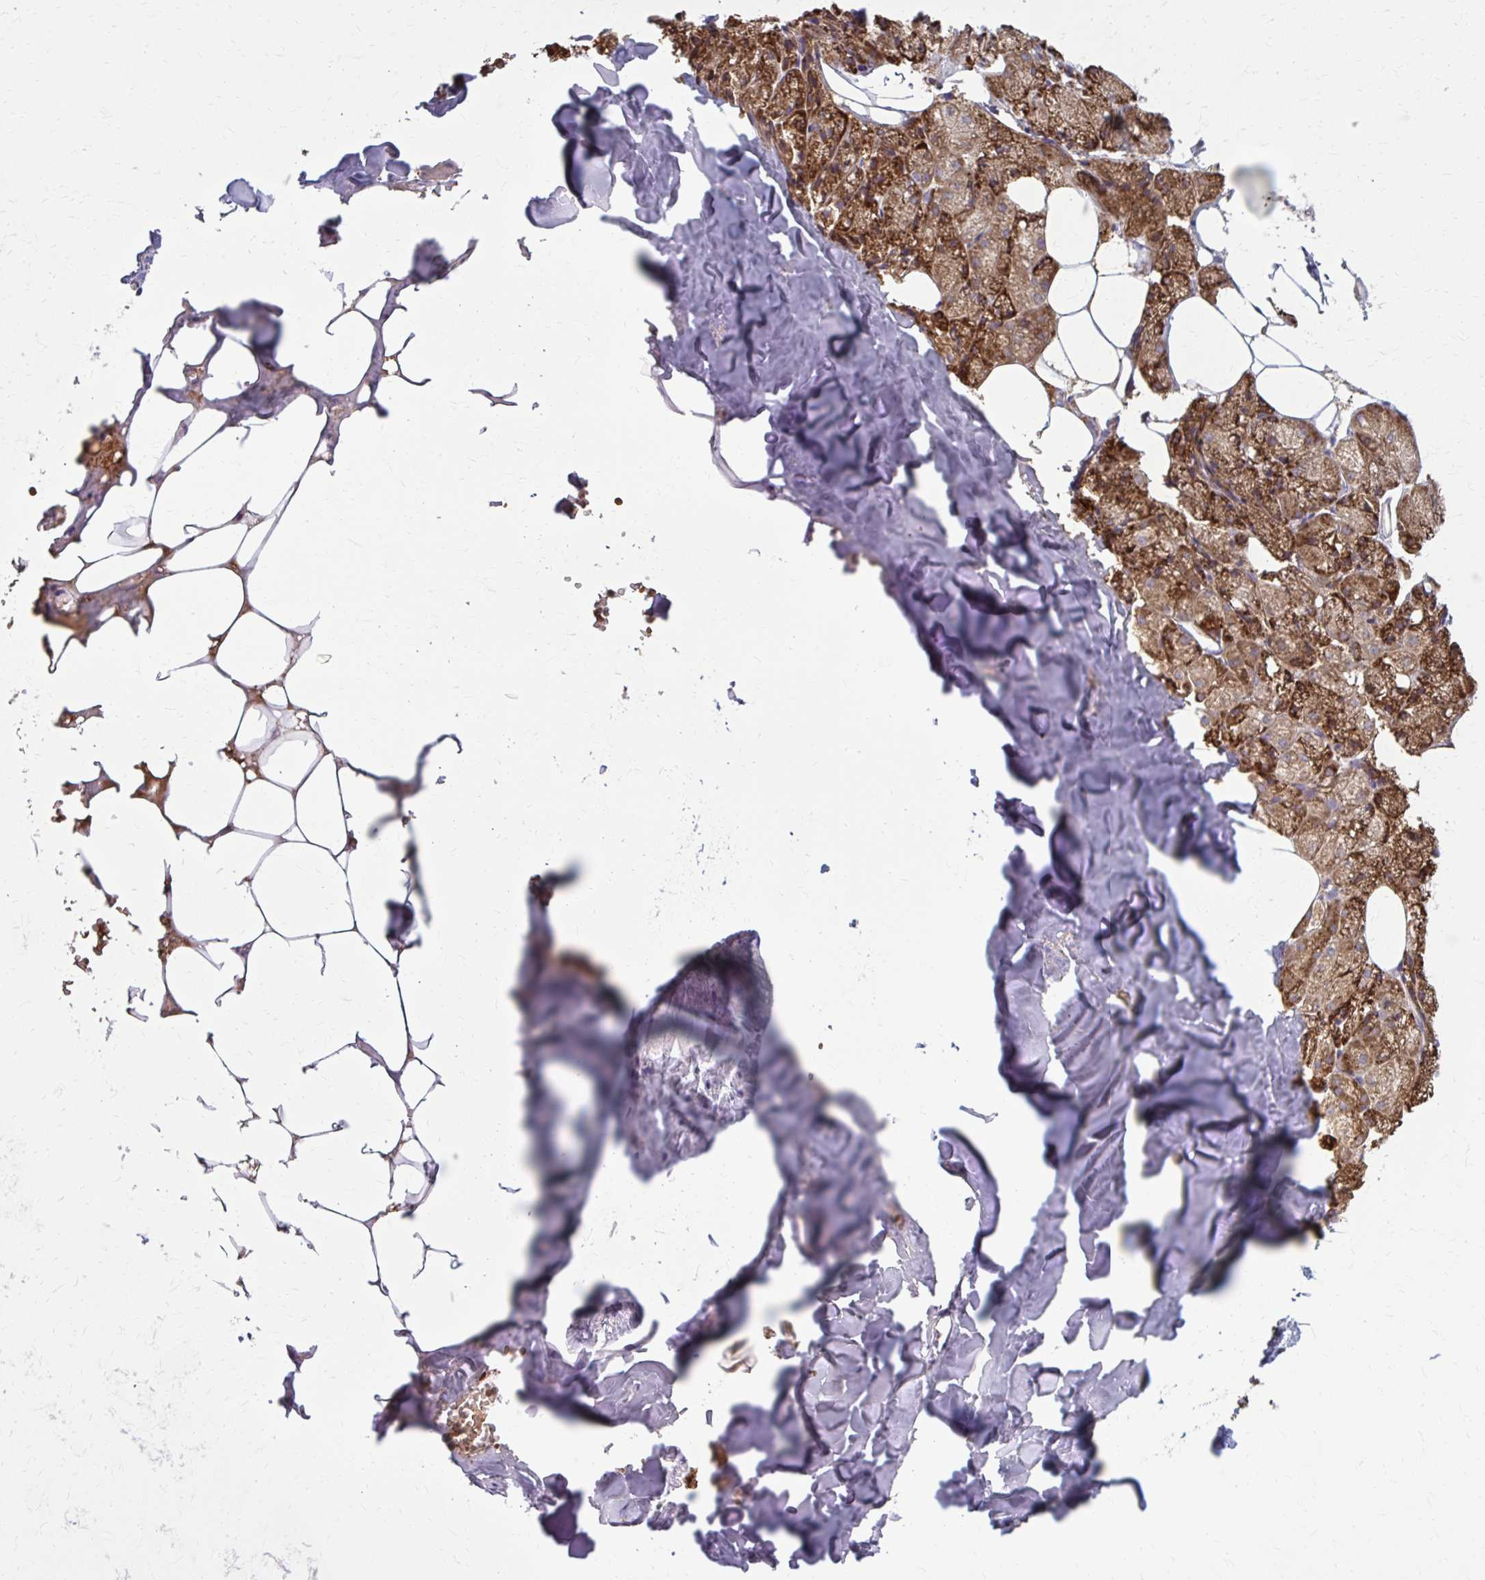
{"staining": {"intensity": "strong", "quantity": ">75%", "location": "cytoplasmic/membranous"}, "tissue": "salivary gland", "cell_type": "Glandular cells", "image_type": "normal", "snomed": [{"axis": "morphology", "description": "Normal tissue, NOS"}, {"axis": "topography", "description": "Salivary gland"}, {"axis": "topography", "description": "Peripheral nerve tissue"}], "caption": "Immunohistochemical staining of benign human salivary gland reveals strong cytoplasmic/membranous protein positivity in about >75% of glandular cells.", "gene": "SNF8", "patient": {"sex": "male", "age": 38}}